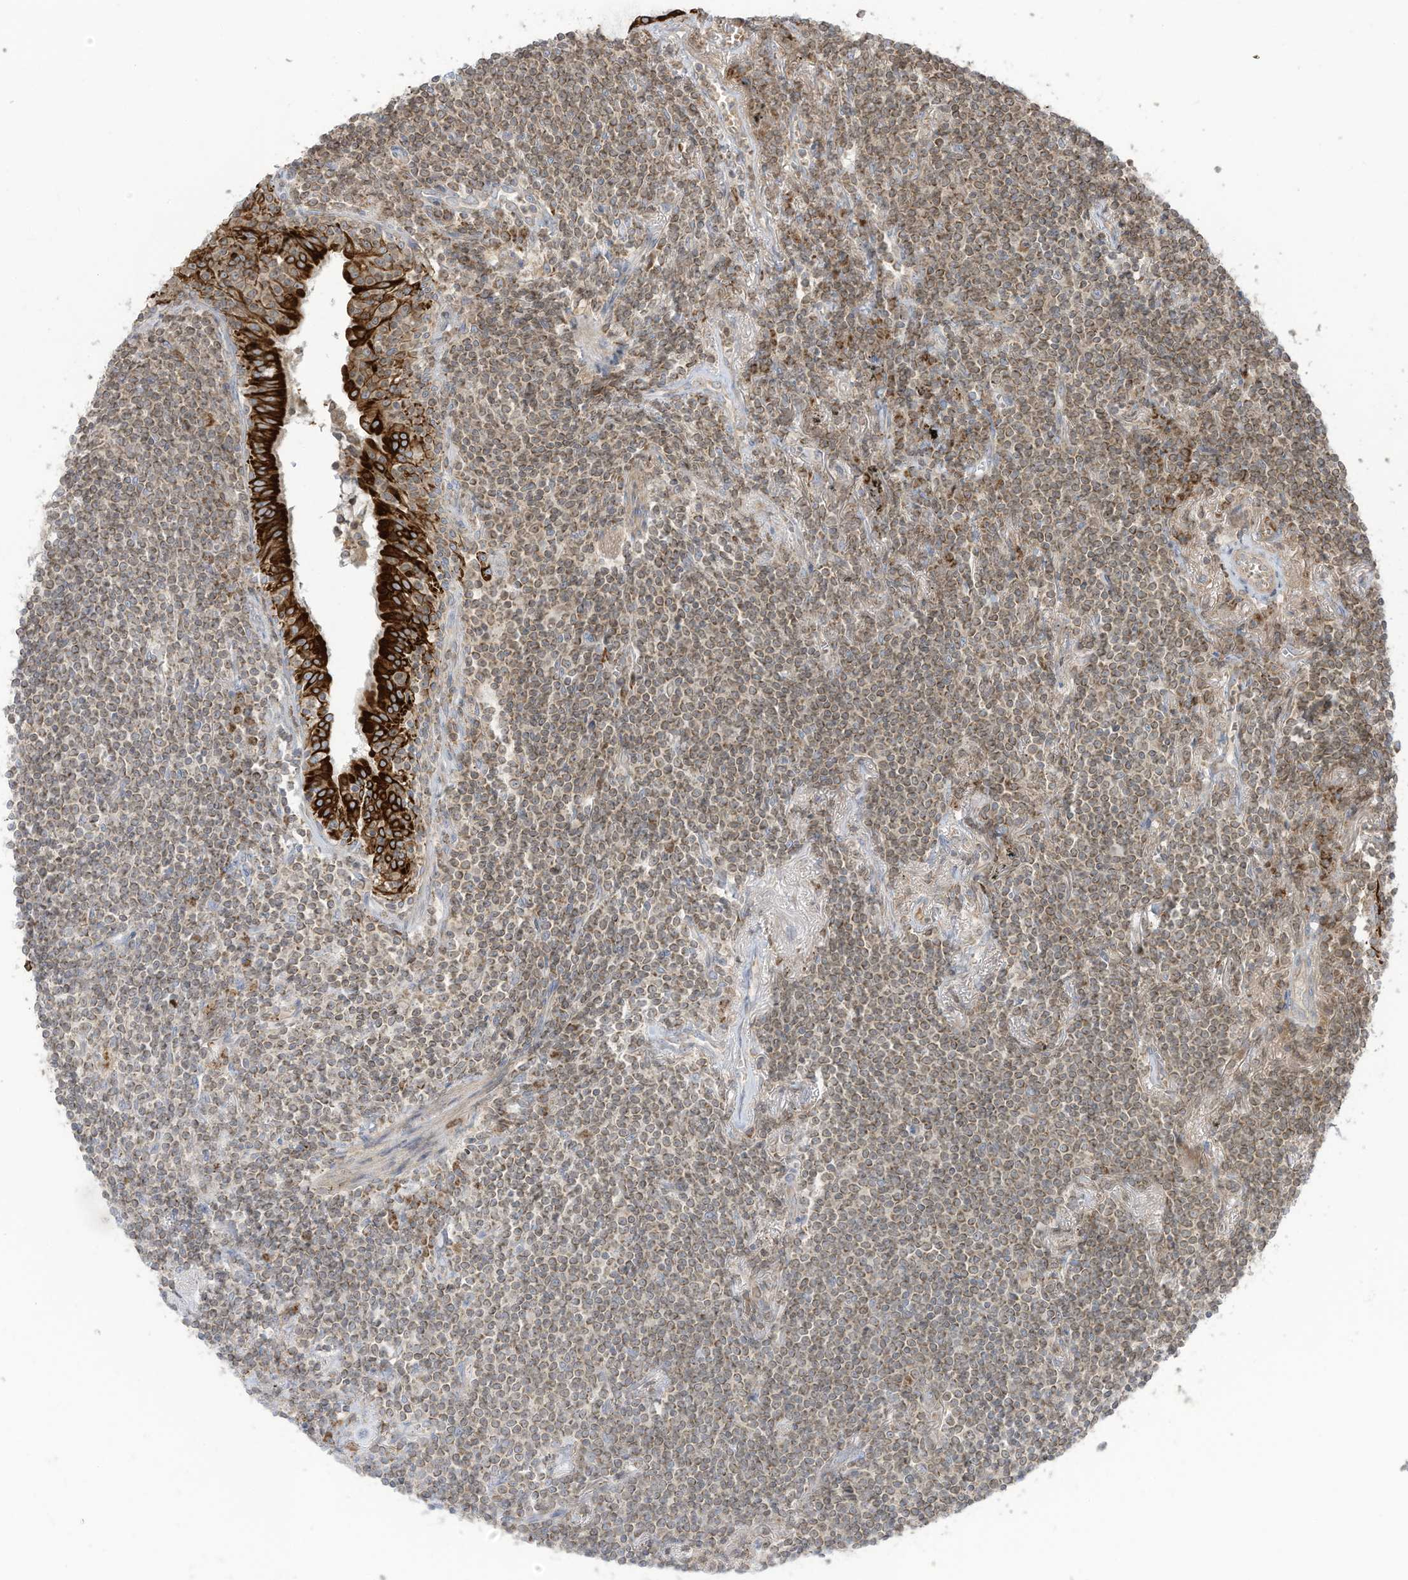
{"staining": {"intensity": "moderate", "quantity": ">75%", "location": "cytoplasmic/membranous"}, "tissue": "lymphoma", "cell_type": "Tumor cells", "image_type": "cancer", "snomed": [{"axis": "morphology", "description": "Malignant lymphoma, non-Hodgkin's type, Low grade"}, {"axis": "topography", "description": "Lung"}], "caption": "Immunohistochemistry staining of lymphoma, which demonstrates medium levels of moderate cytoplasmic/membranous expression in approximately >75% of tumor cells indicating moderate cytoplasmic/membranous protein expression. The staining was performed using DAB (brown) for protein detection and nuclei were counterstained in hematoxylin (blue).", "gene": "CGAS", "patient": {"sex": "female", "age": 71}}